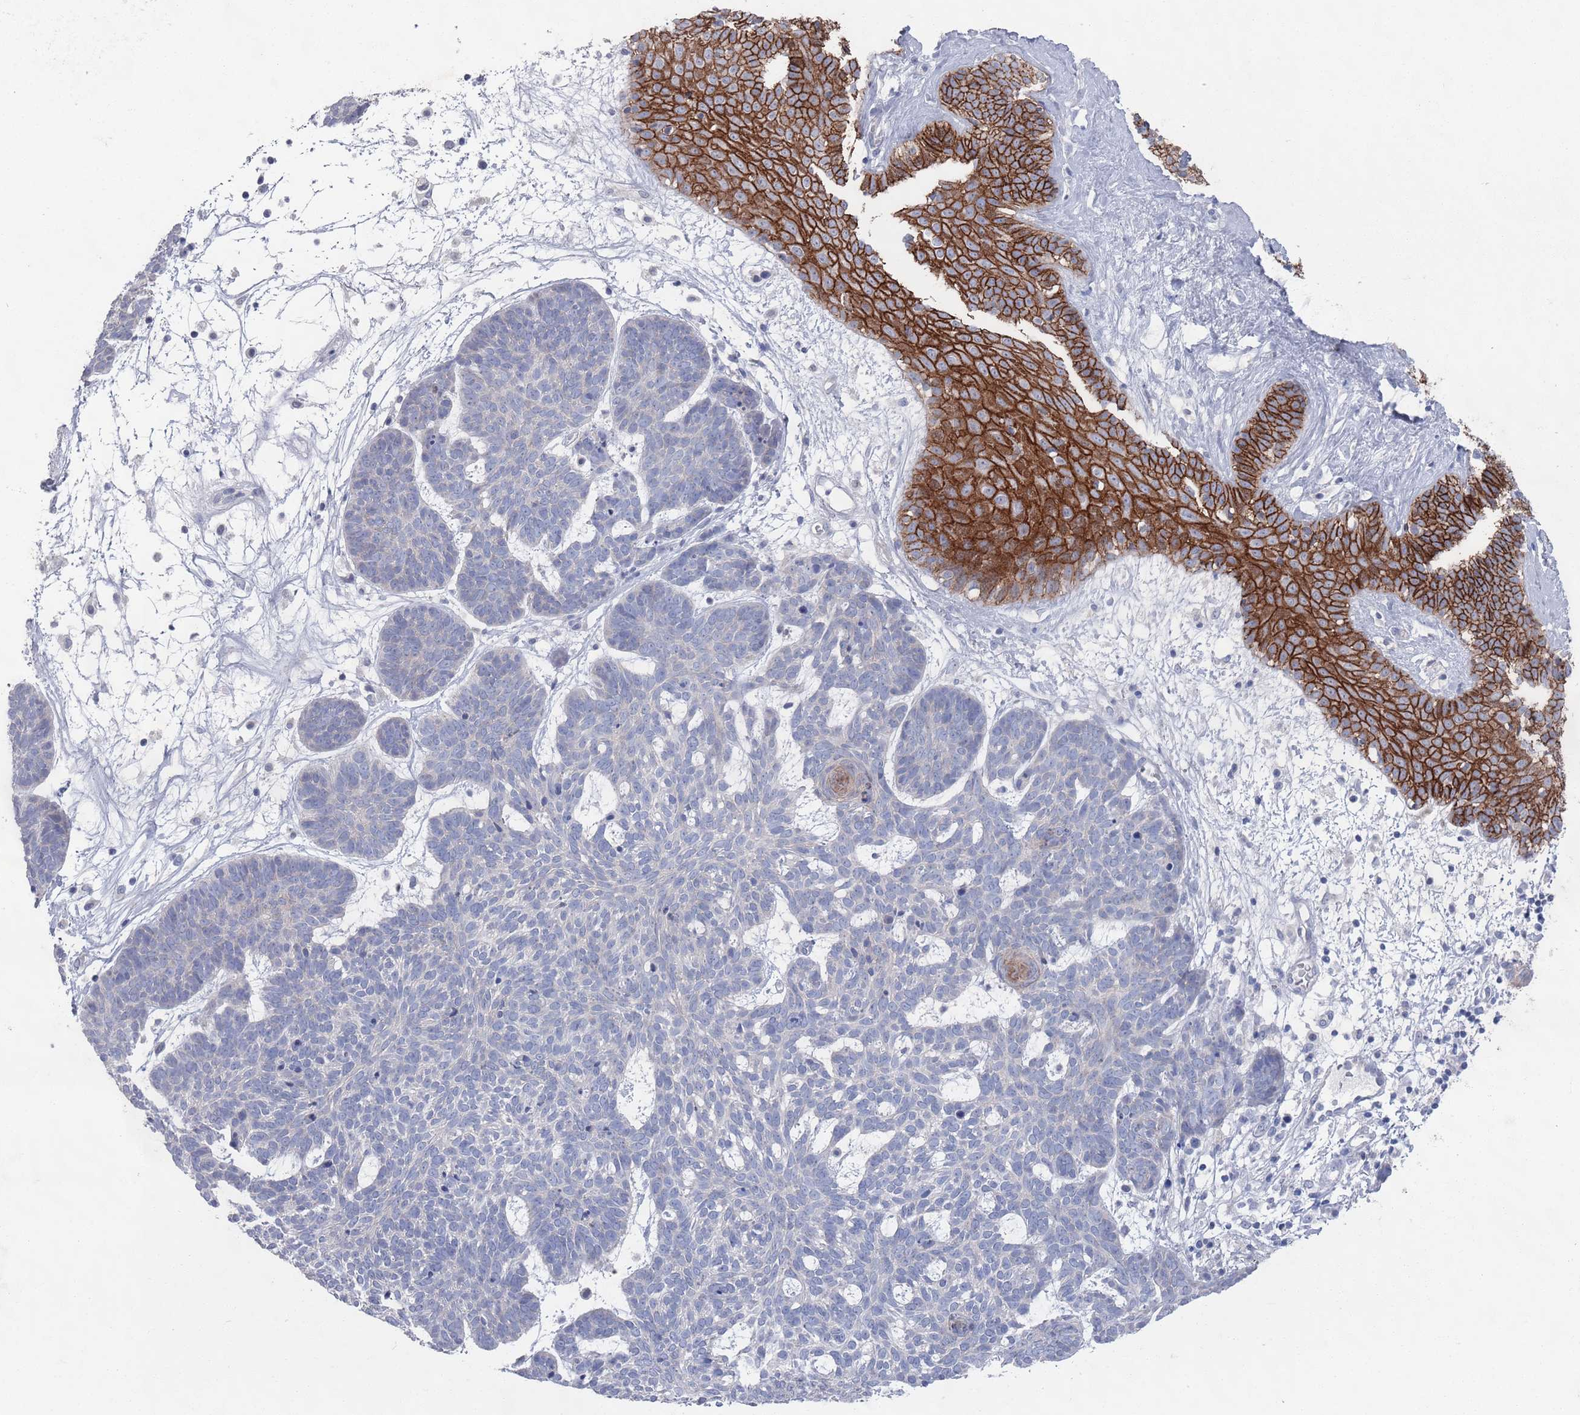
{"staining": {"intensity": "negative", "quantity": "none", "location": "none"}, "tissue": "skin cancer", "cell_type": "Tumor cells", "image_type": "cancer", "snomed": [{"axis": "morphology", "description": "Basal cell carcinoma"}, {"axis": "topography", "description": "Skin"}], "caption": "High power microscopy histopathology image of an immunohistochemistry (IHC) image of skin cancer (basal cell carcinoma), revealing no significant staining in tumor cells.", "gene": "PROM2", "patient": {"sex": "female", "age": 89}}